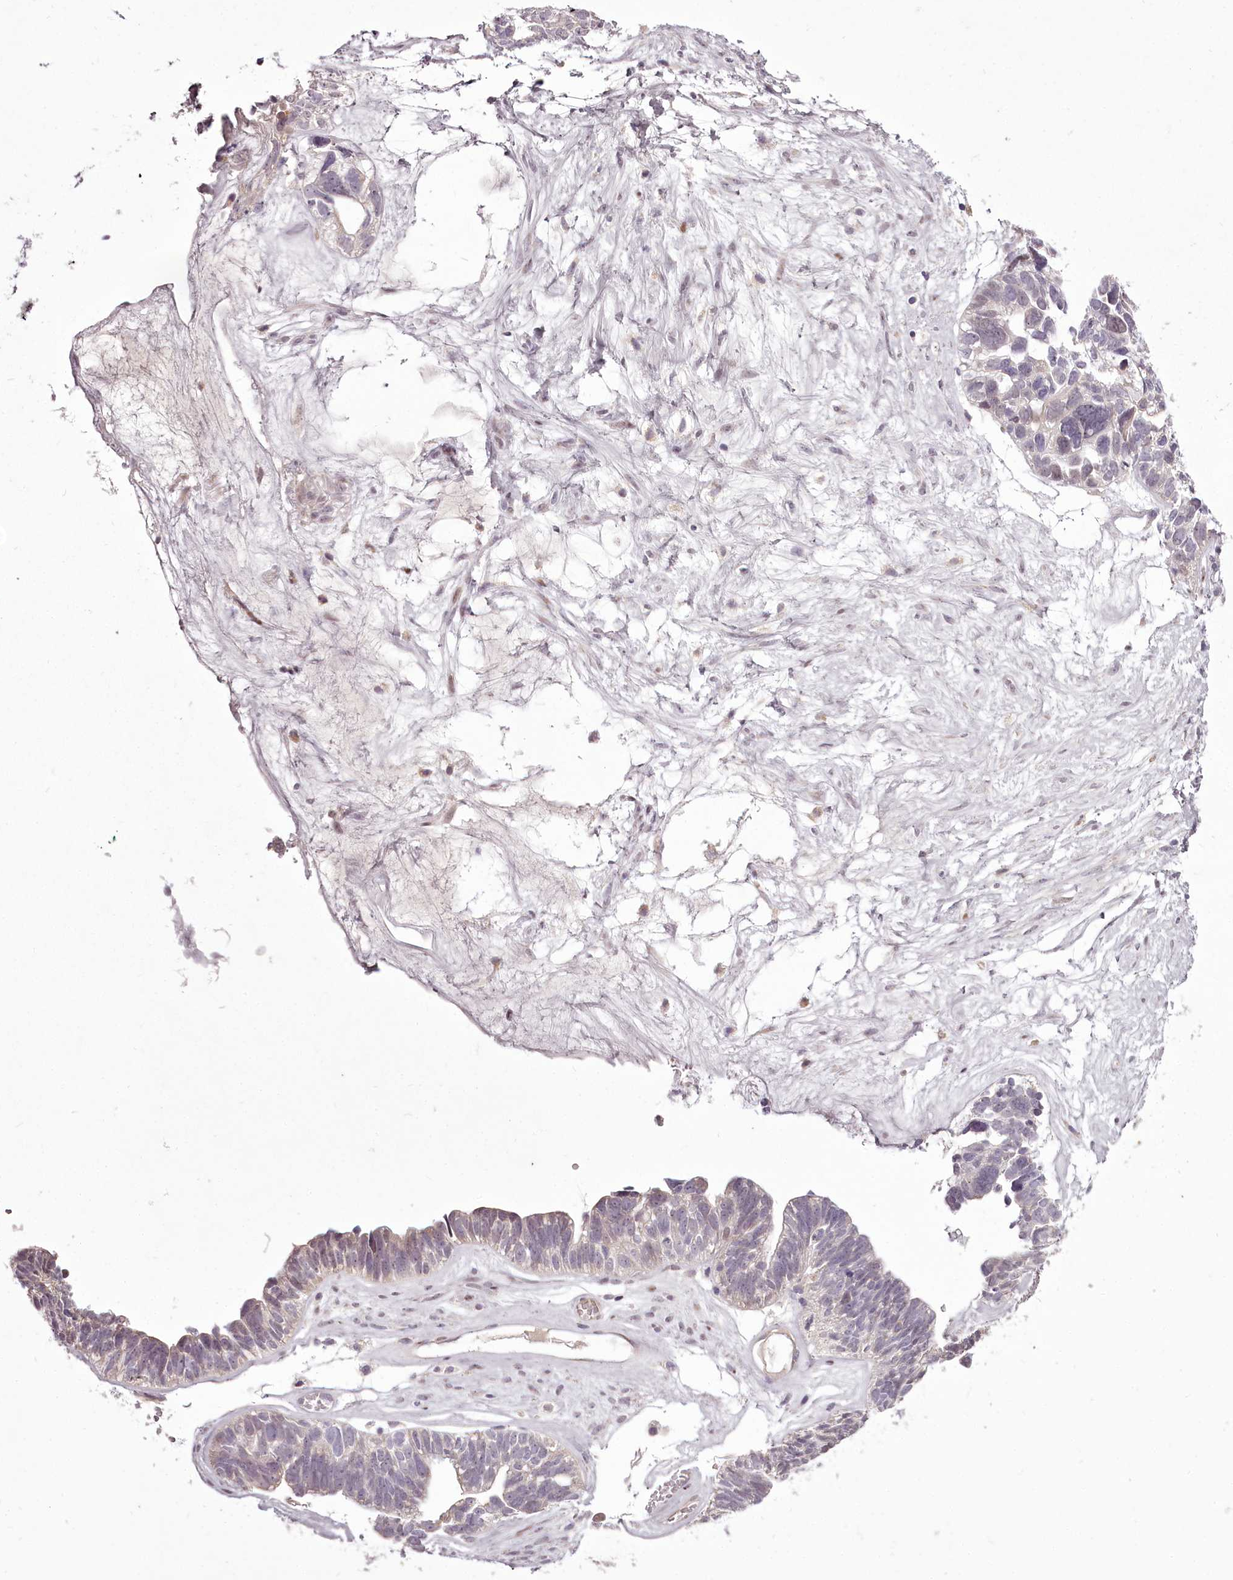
{"staining": {"intensity": "weak", "quantity": "<25%", "location": "nuclear"}, "tissue": "ovarian cancer", "cell_type": "Tumor cells", "image_type": "cancer", "snomed": [{"axis": "morphology", "description": "Cystadenocarcinoma, serous, NOS"}, {"axis": "topography", "description": "Ovary"}], "caption": "Ovarian serous cystadenocarcinoma stained for a protein using immunohistochemistry shows no positivity tumor cells.", "gene": "C1orf56", "patient": {"sex": "female", "age": 79}}